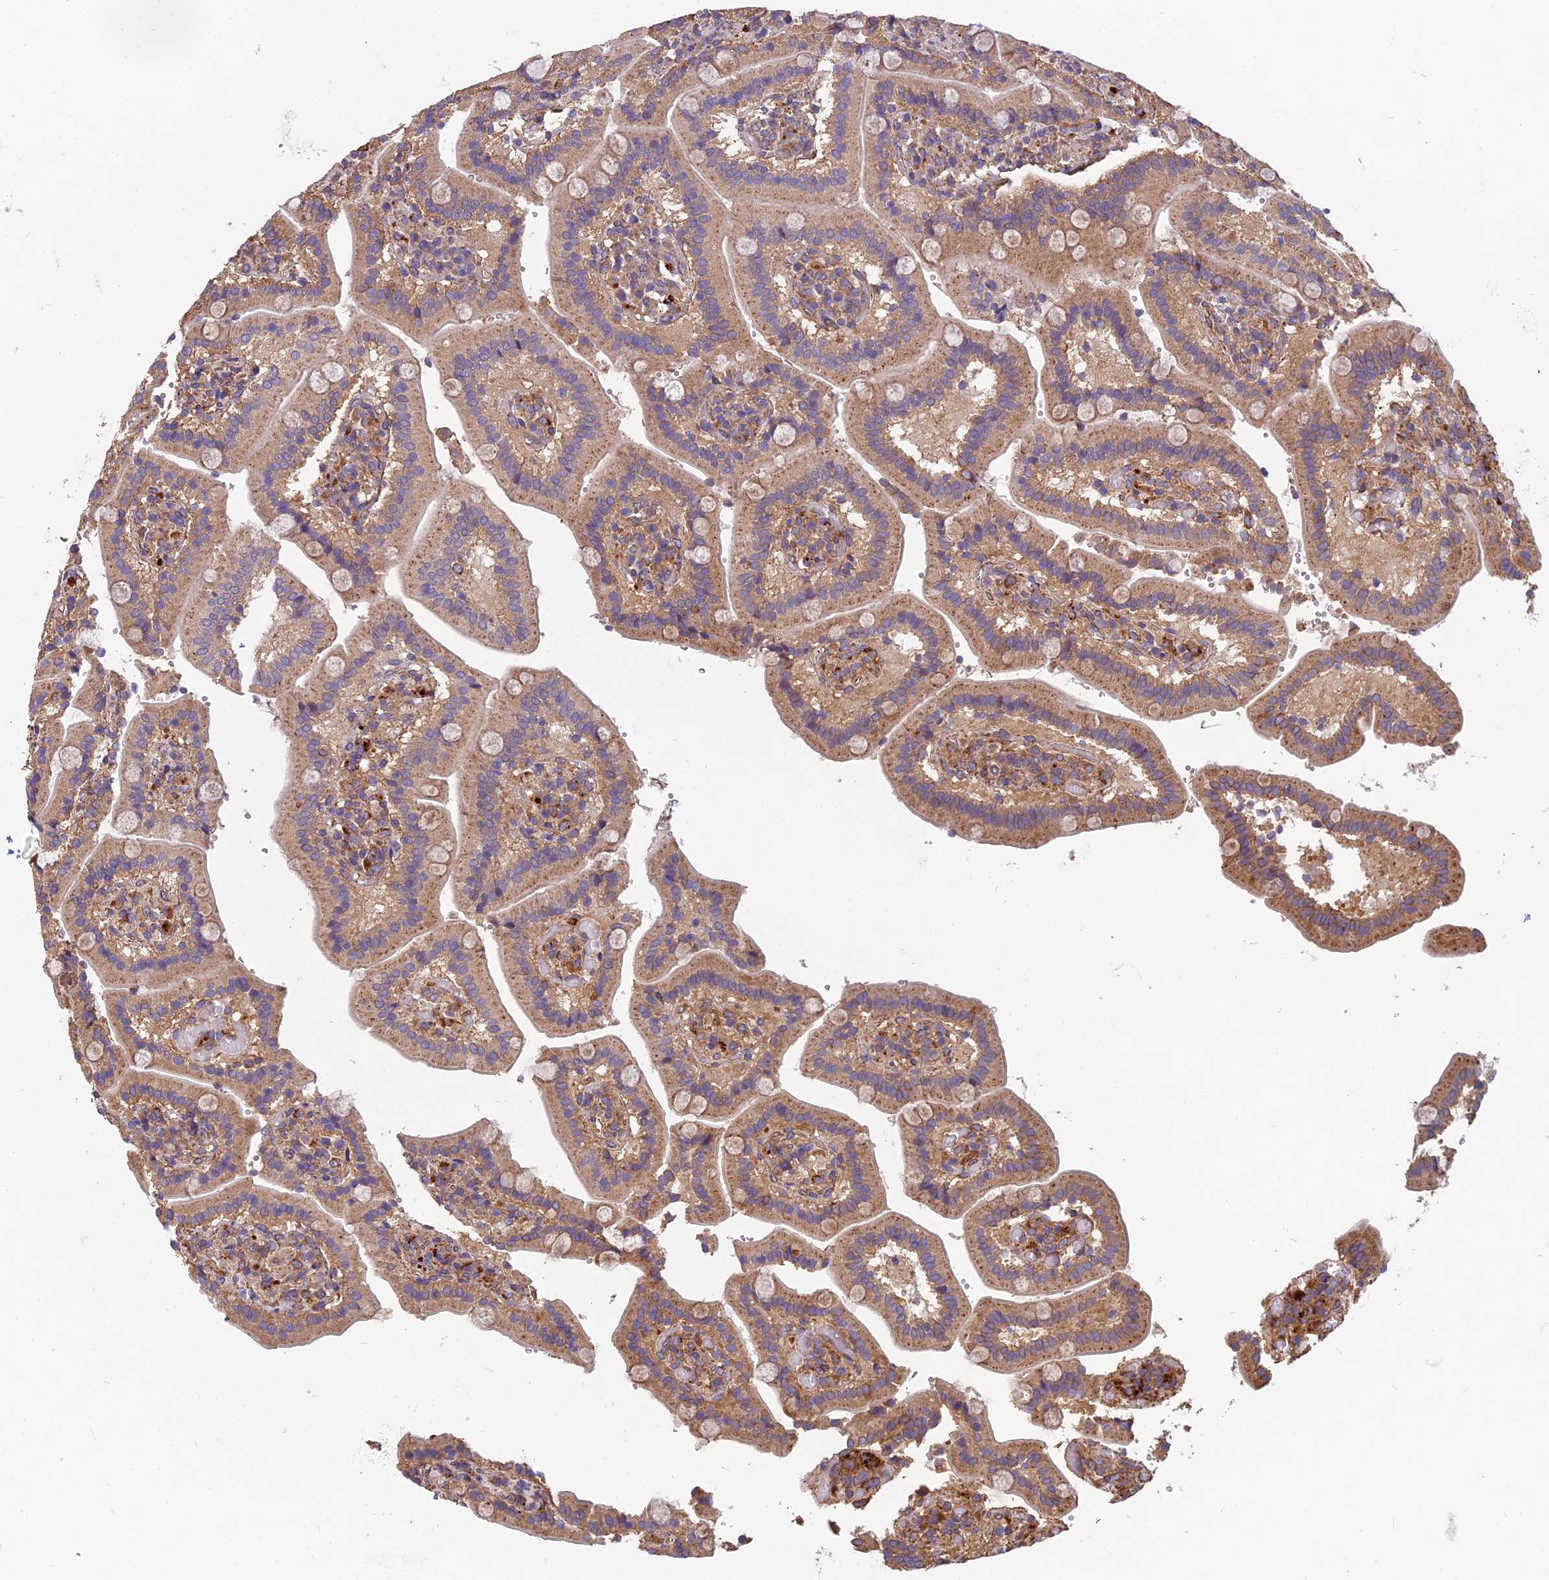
{"staining": {"intensity": "moderate", "quantity": "25%-75%", "location": "cytoplasmic/membranous"}, "tissue": "duodenum", "cell_type": "Glandular cells", "image_type": "normal", "snomed": [{"axis": "morphology", "description": "Normal tissue, NOS"}, {"axis": "topography", "description": "Duodenum"}], "caption": "IHC (DAB (3,3'-diaminobenzidine)) staining of normal duodenum displays moderate cytoplasmic/membranous protein staining in about 25%-75% of glandular cells.", "gene": "SPDL1", "patient": {"sex": "female", "age": 62}}